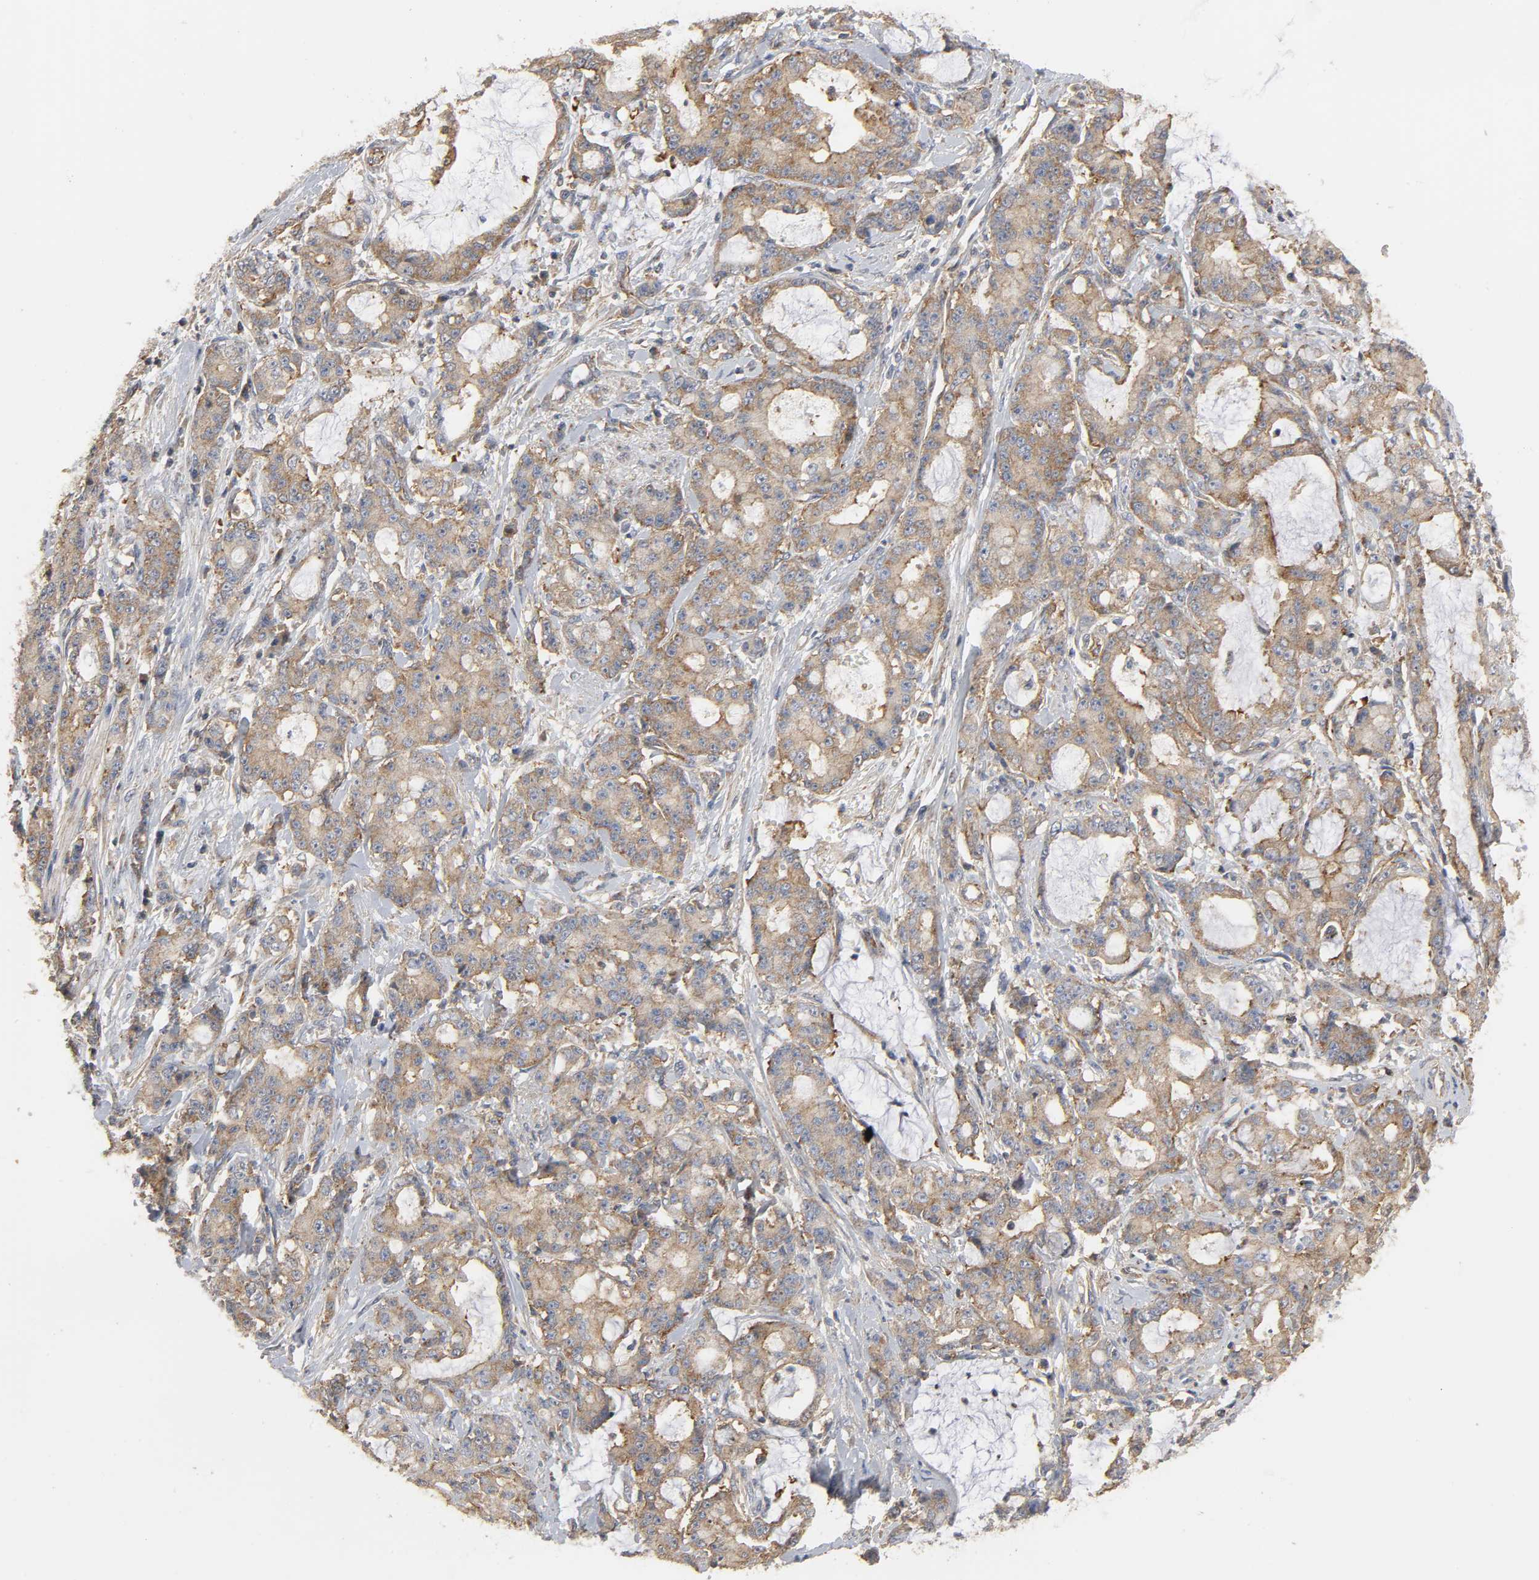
{"staining": {"intensity": "strong", "quantity": ">75%", "location": "cytoplasmic/membranous"}, "tissue": "pancreatic cancer", "cell_type": "Tumor cells", "image_type": "cancer", "snomed": [{"axis": "morphology", "description": "Adenocarcinoma, NOS"}, {"axis": "topography", "description": "Pancreas"}], "caption": "Tumor cells show high levels of strong cytoplasmic/membranous positivity in about >75% of cells in human pancreatic cancer.", "gene": "SH3GLB1", "patient": {"sex": "female", "age": 73}}